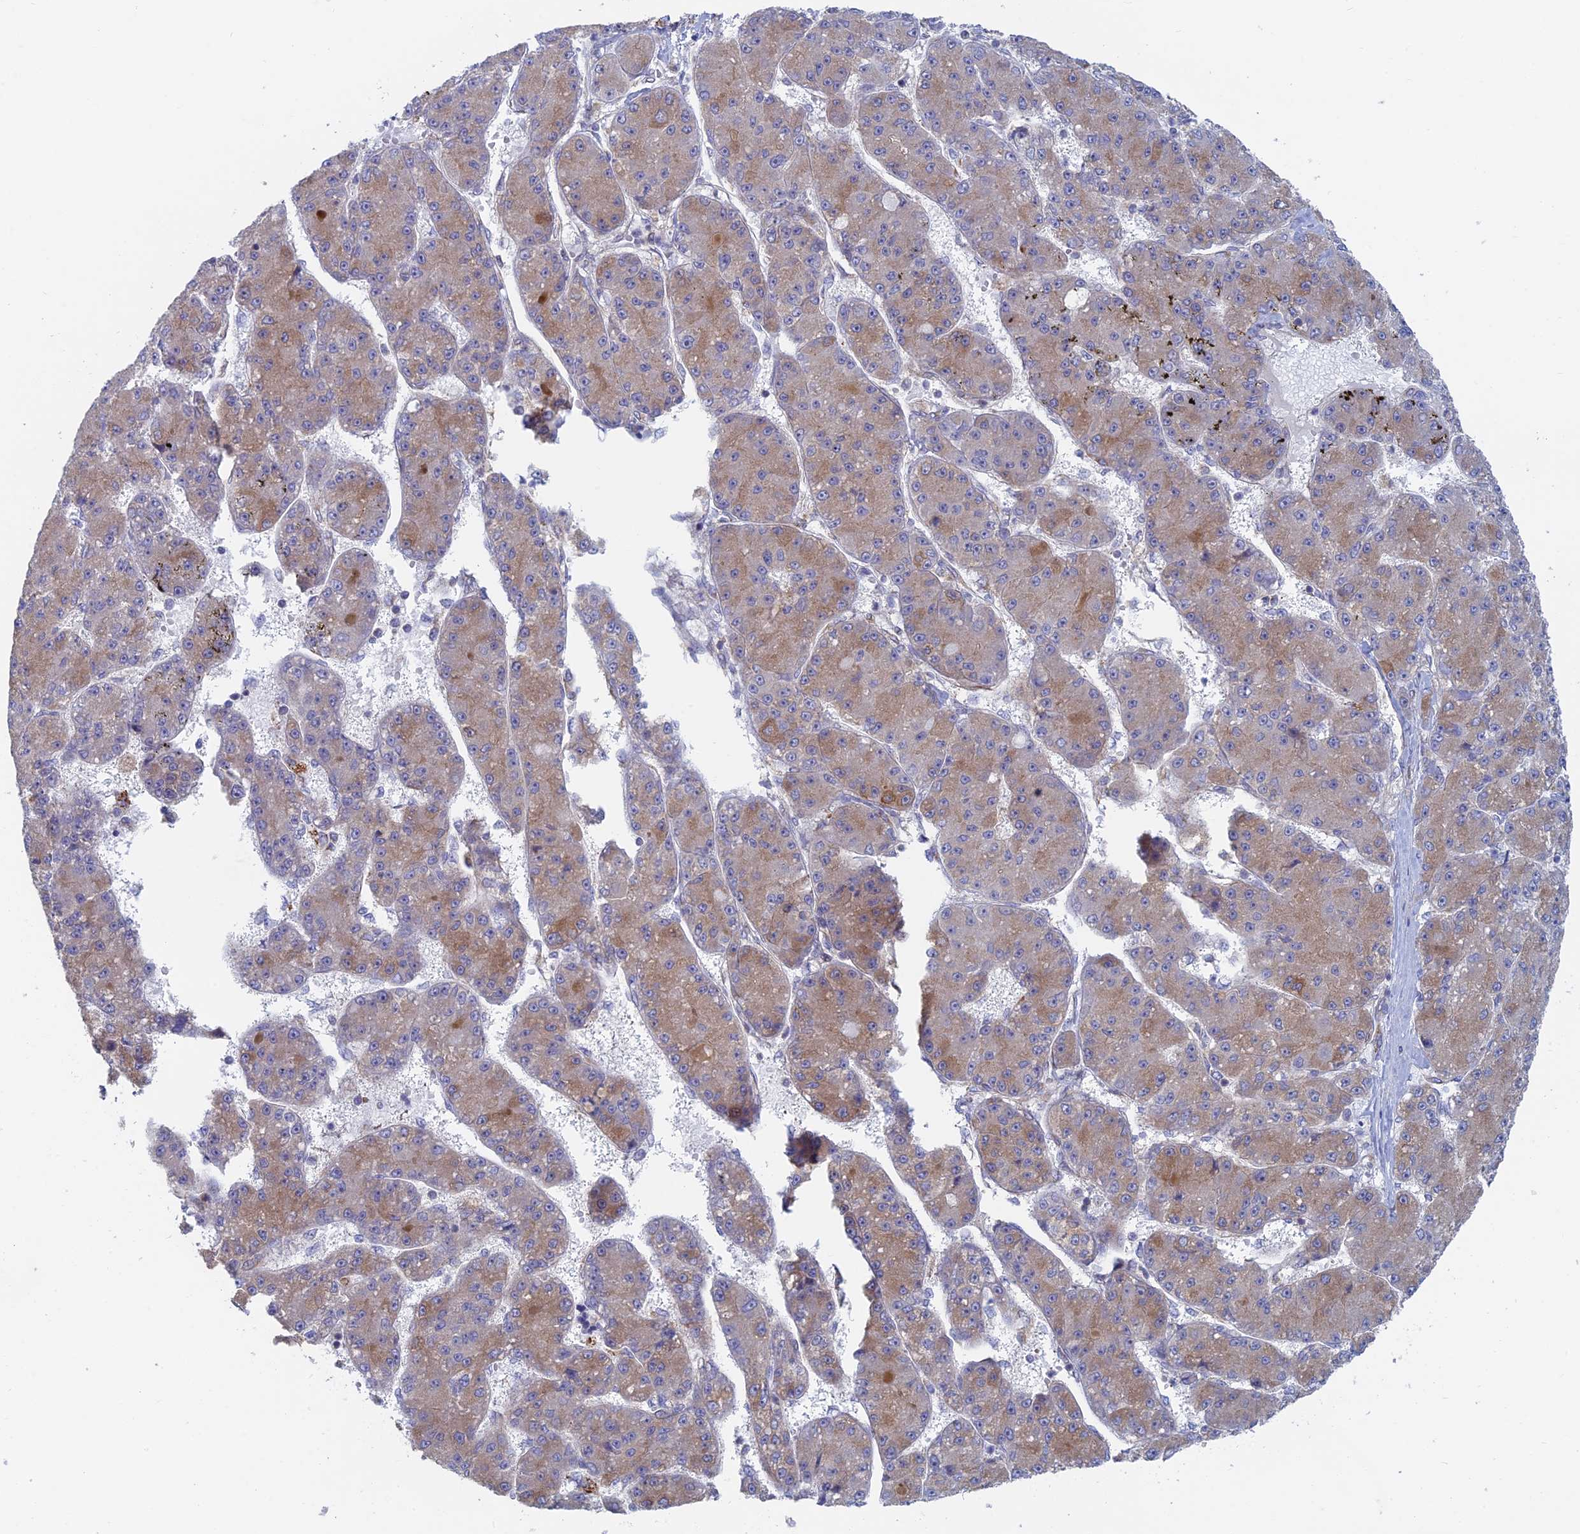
{"staining": {"intensity": "moderate", "quantity": ">75%", "location": "cytoplasmic/membranous"}, "tissue": "liver cancer", "cell_type": "Tumor cells", "image_type": "cancer", "snomed": [{"axis": "morphology", "description": "Carcinoma, Hepatocellular, NOS"}, {"axis": "topography", "description": "Liver"}], "caption": "Liver cancer (hepatocellular carcinoma) stained with immunohistochemistry reveals moderate cytoplasmic/membranous positivity in about >75% of tumor cells.", "gene": "TBC1D30", "patient": {"sex": "male", "age": 67}}